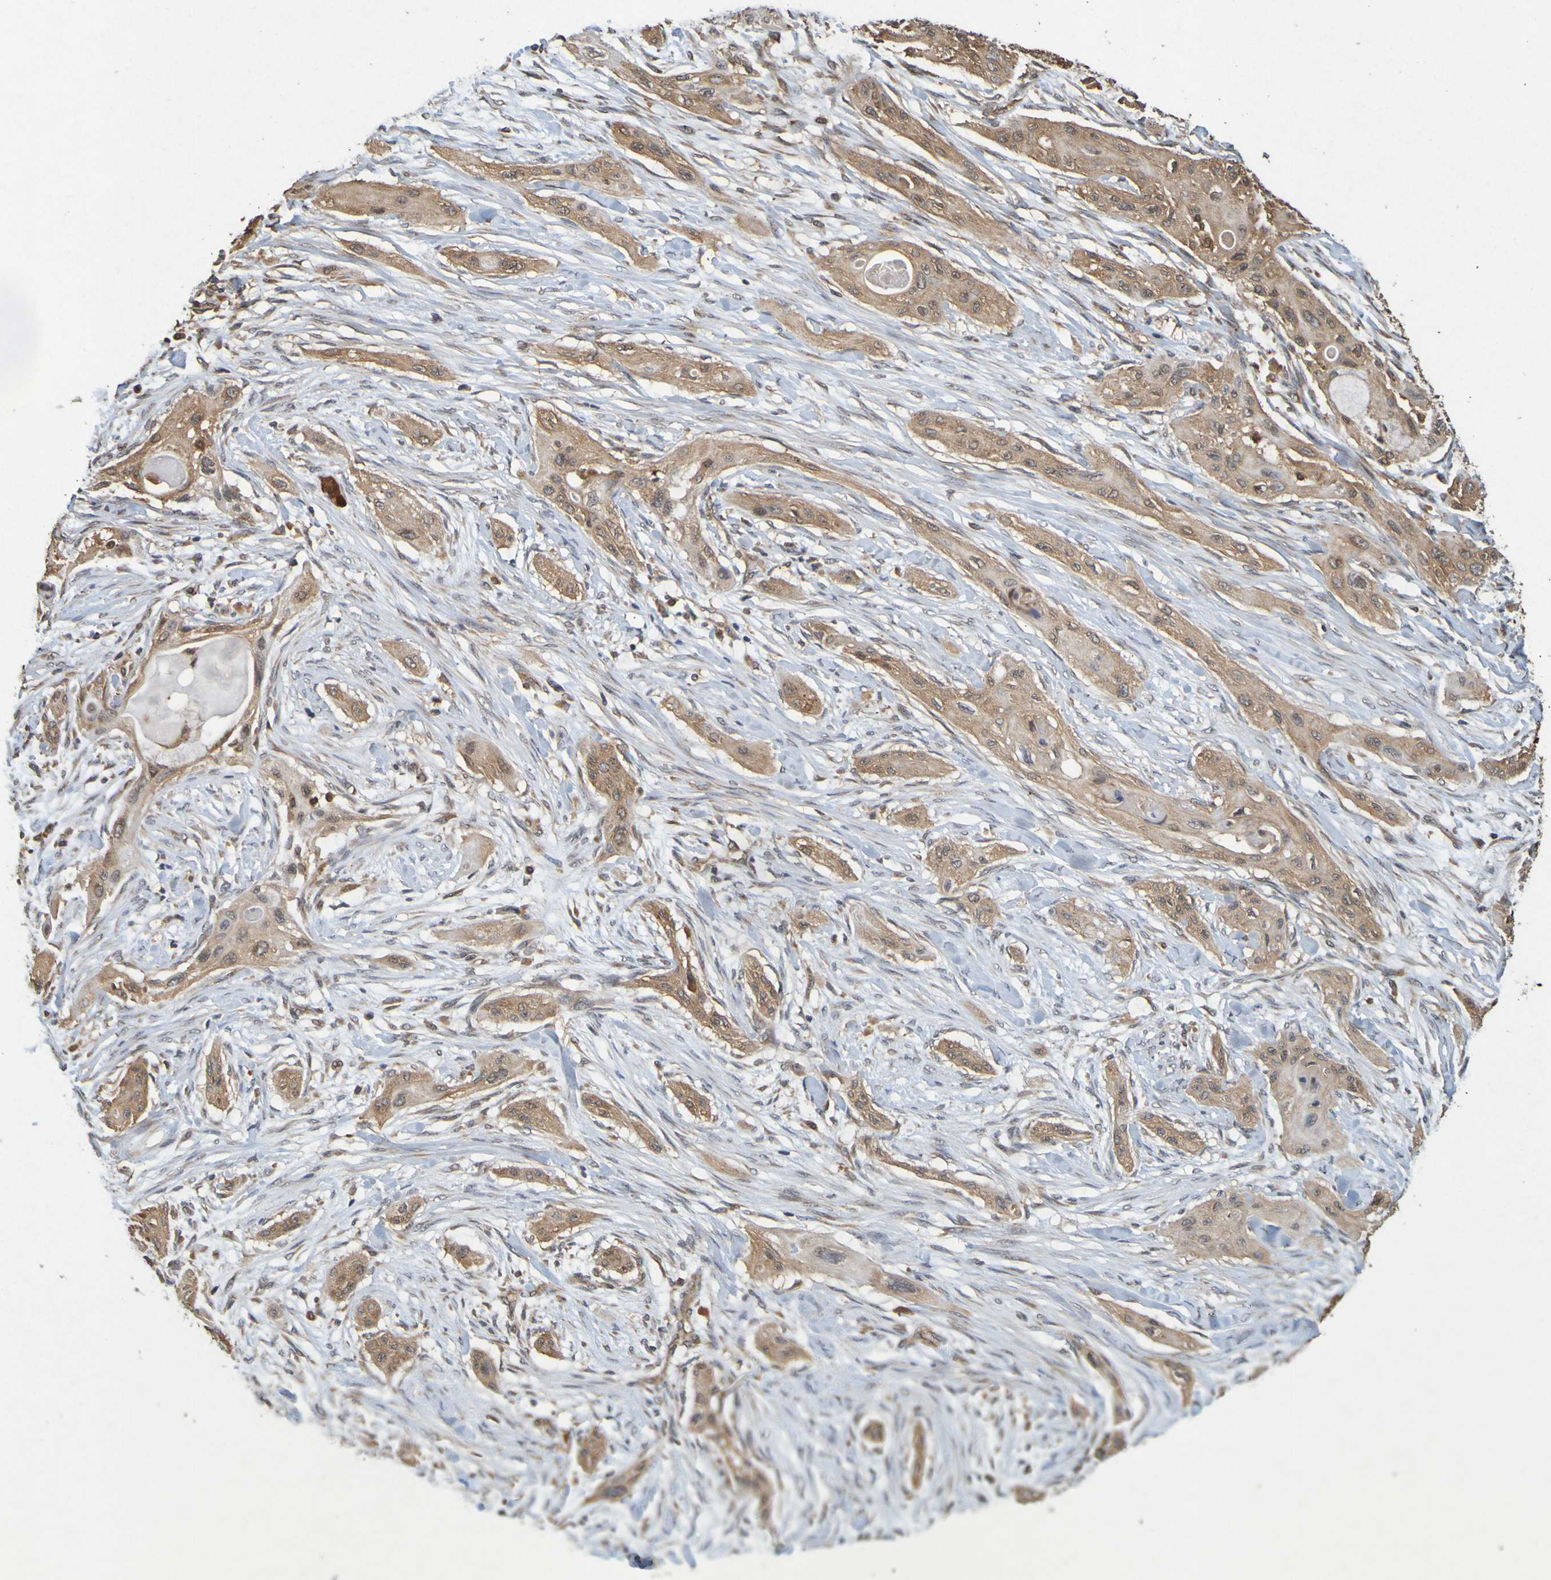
{"staining": {"intensity": "moderate", "quantity": ">75%", "location": "cytoplasmic/membranous"}, "tissue": "lung cancer", "cell_type": "Tumor cells", "image_type": "cancer", "snomed": [{"axis": "morphology", "description": "Squamous cell carcinoma, NOS"}, {"axis": "topography", "description": "Lung"}], "caption": "Squamous cell carcinoma (lung) stained for a protein reveals moderate cytoplasmic/membranous positivity in tumor cells.", "gene": "OCRL", "patient": {"sex": "female", "age": 47}}